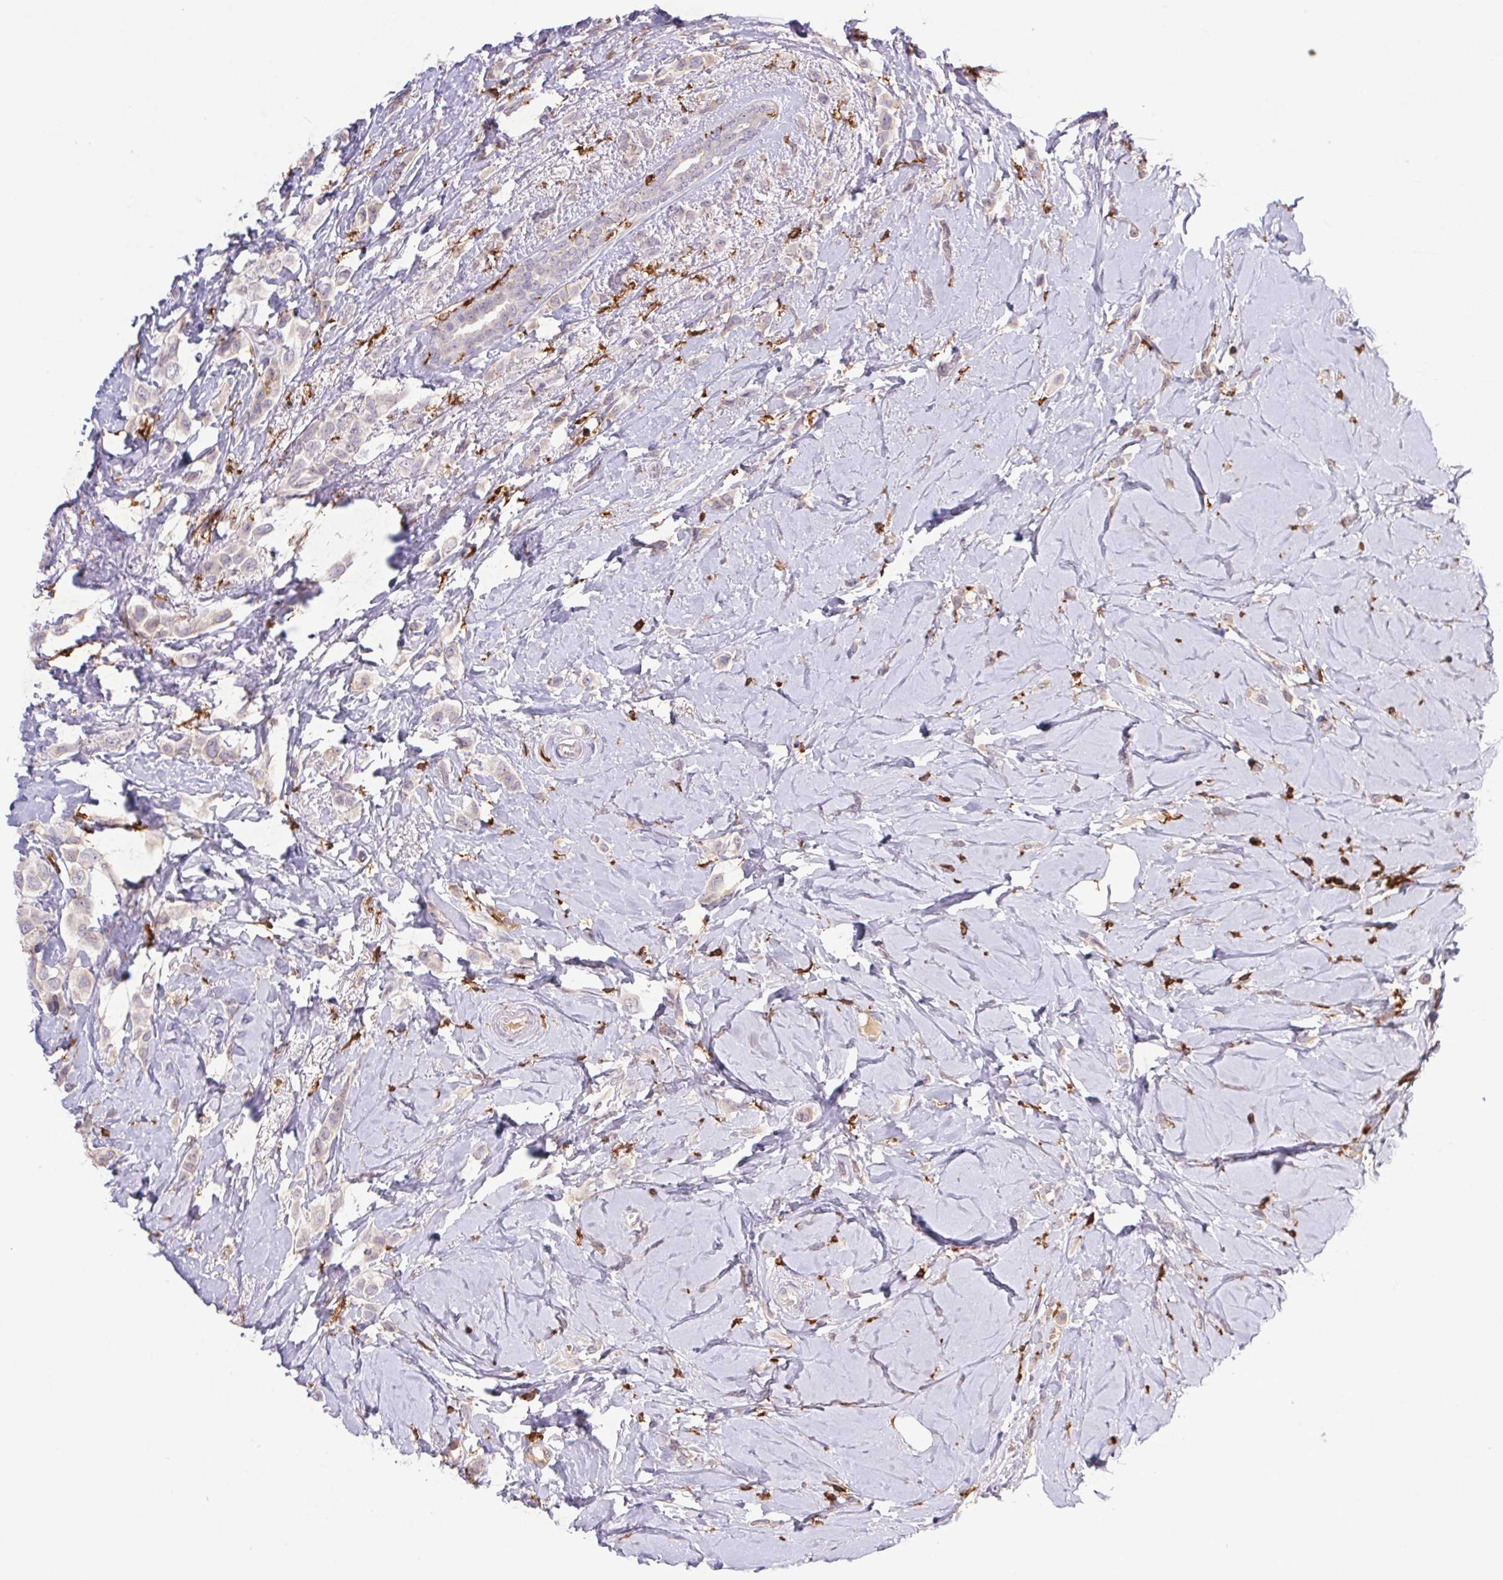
{"staining": {"intensity": "weak", "quantity": "<25%", "location": "cytoplasmic/membranous"}, "tissue": "breast cancer", "cell_type": "Tumor cells", "image_type": "cancer", "snomed": [{"axis": "morphology", "description": "Lobular carcinoma"}, {"axis": "topography", "description": "Breast"}], "caption": "This micrograph is of breast lobular carcinoma stained with immunohistochemistry (IHC) to label a protein in brown with the nuclei are counter-stained blue. There is no expression in tumor cells.", "gene": "APBB1IP", "patient": {"sex": "female", "age": 66}}